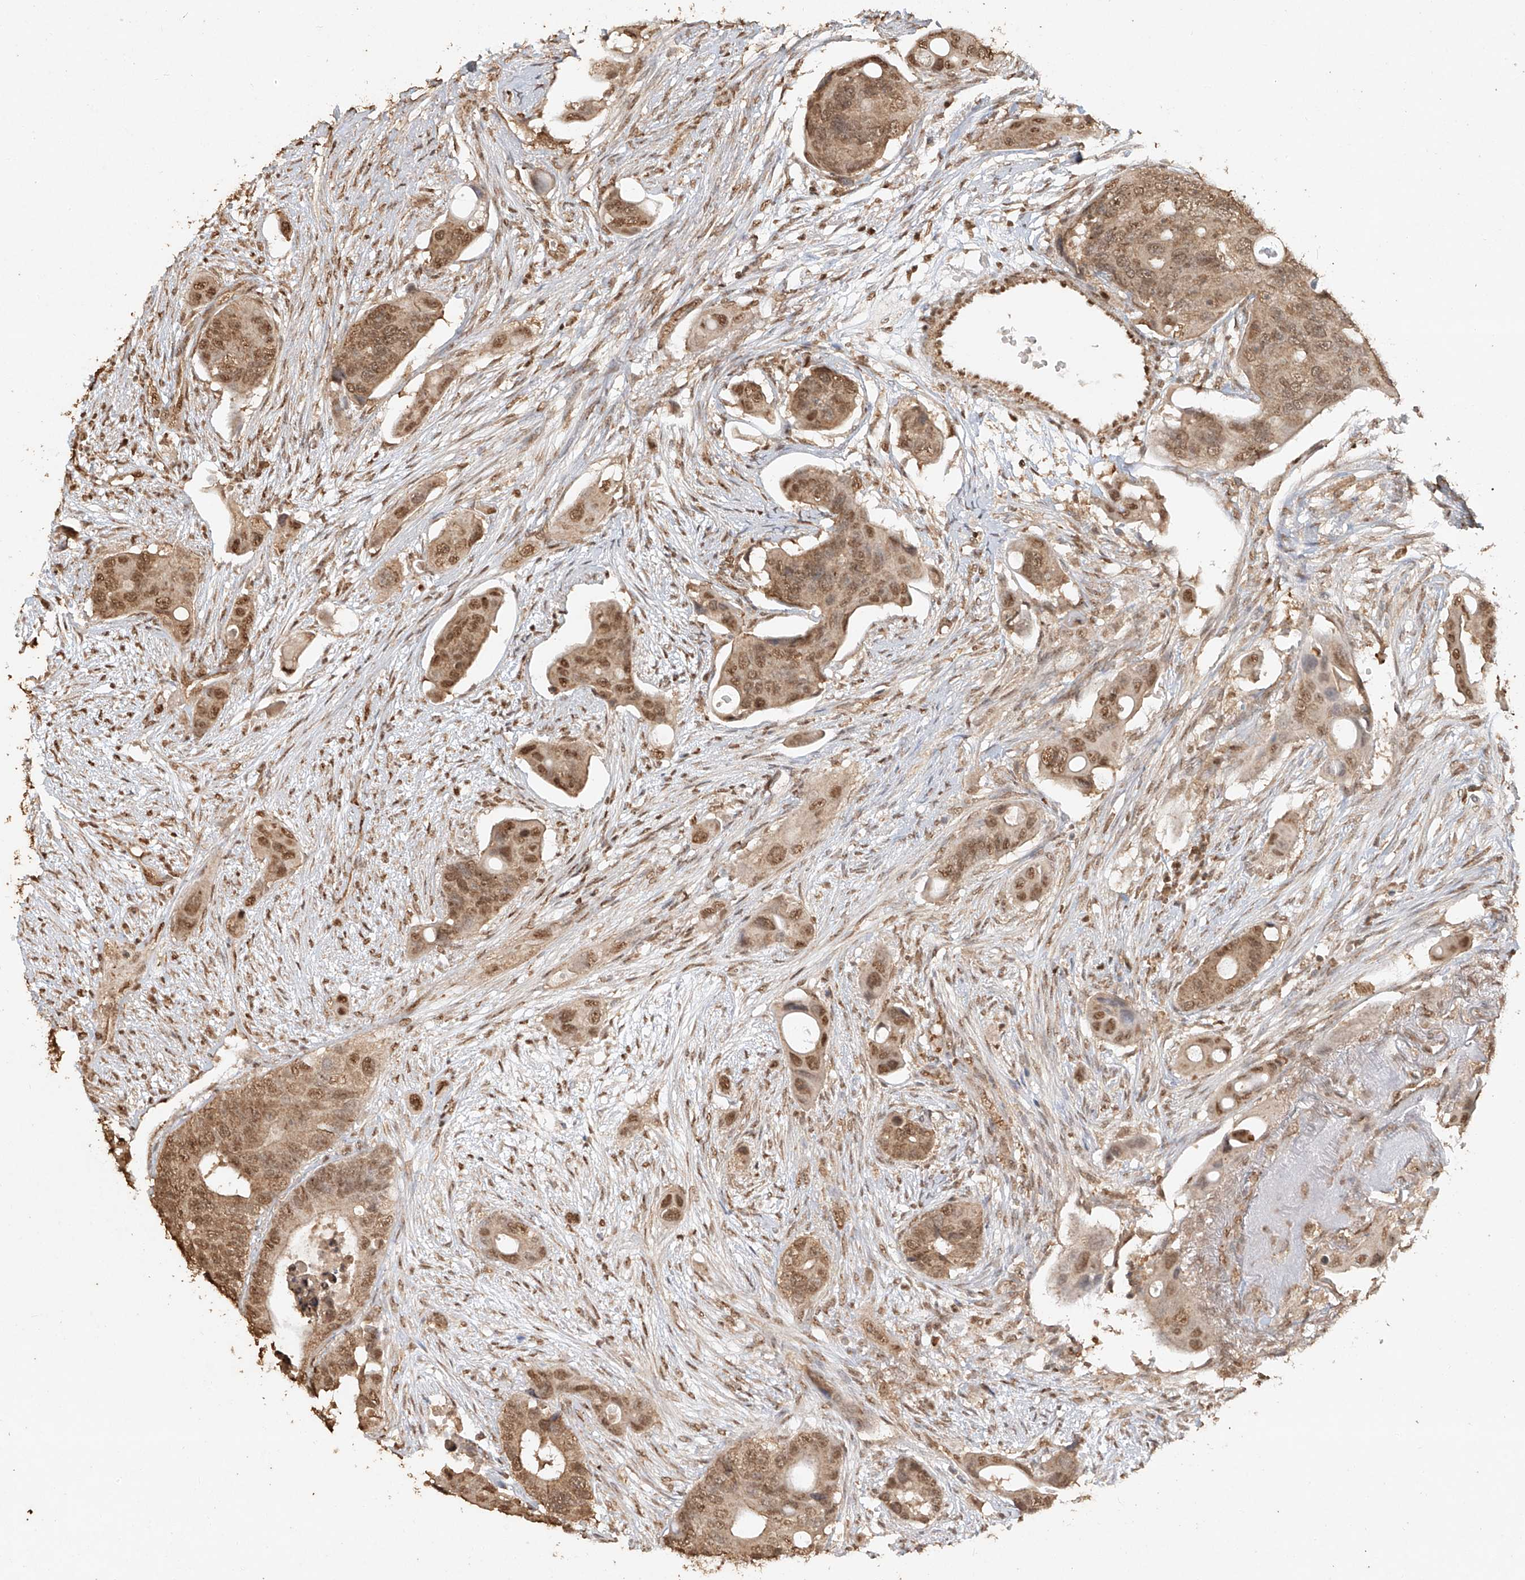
{"staining": {"intensity": "moderate", "quantity": ">75%", "location": "cytoplasmic/membranous,nuclear"}, "tissue": "colorectal cancer", "cell_type": "Tumor cells", "image_type": "cancer", "snomed": [{"axis": "morphology", "description": "Adenocarcinoma, NOS"}, {"axis": "topography", "description": "Colon"}], "caption": "Immunohistochemical staining of human adenocarcinoma (colorectal) displays medium levels of moderate cytoplasmic/membranous and nuclear protein expression in about >75% of tumor cells. The staining is performed using DAB (3,3'-diaminobenzidine) brown chromogen to label protein expression. The nuclei are counter-stained blue using hematoxylin.", "gene": "TIGAR", "patient": {"sex": "female", "age": 57}}